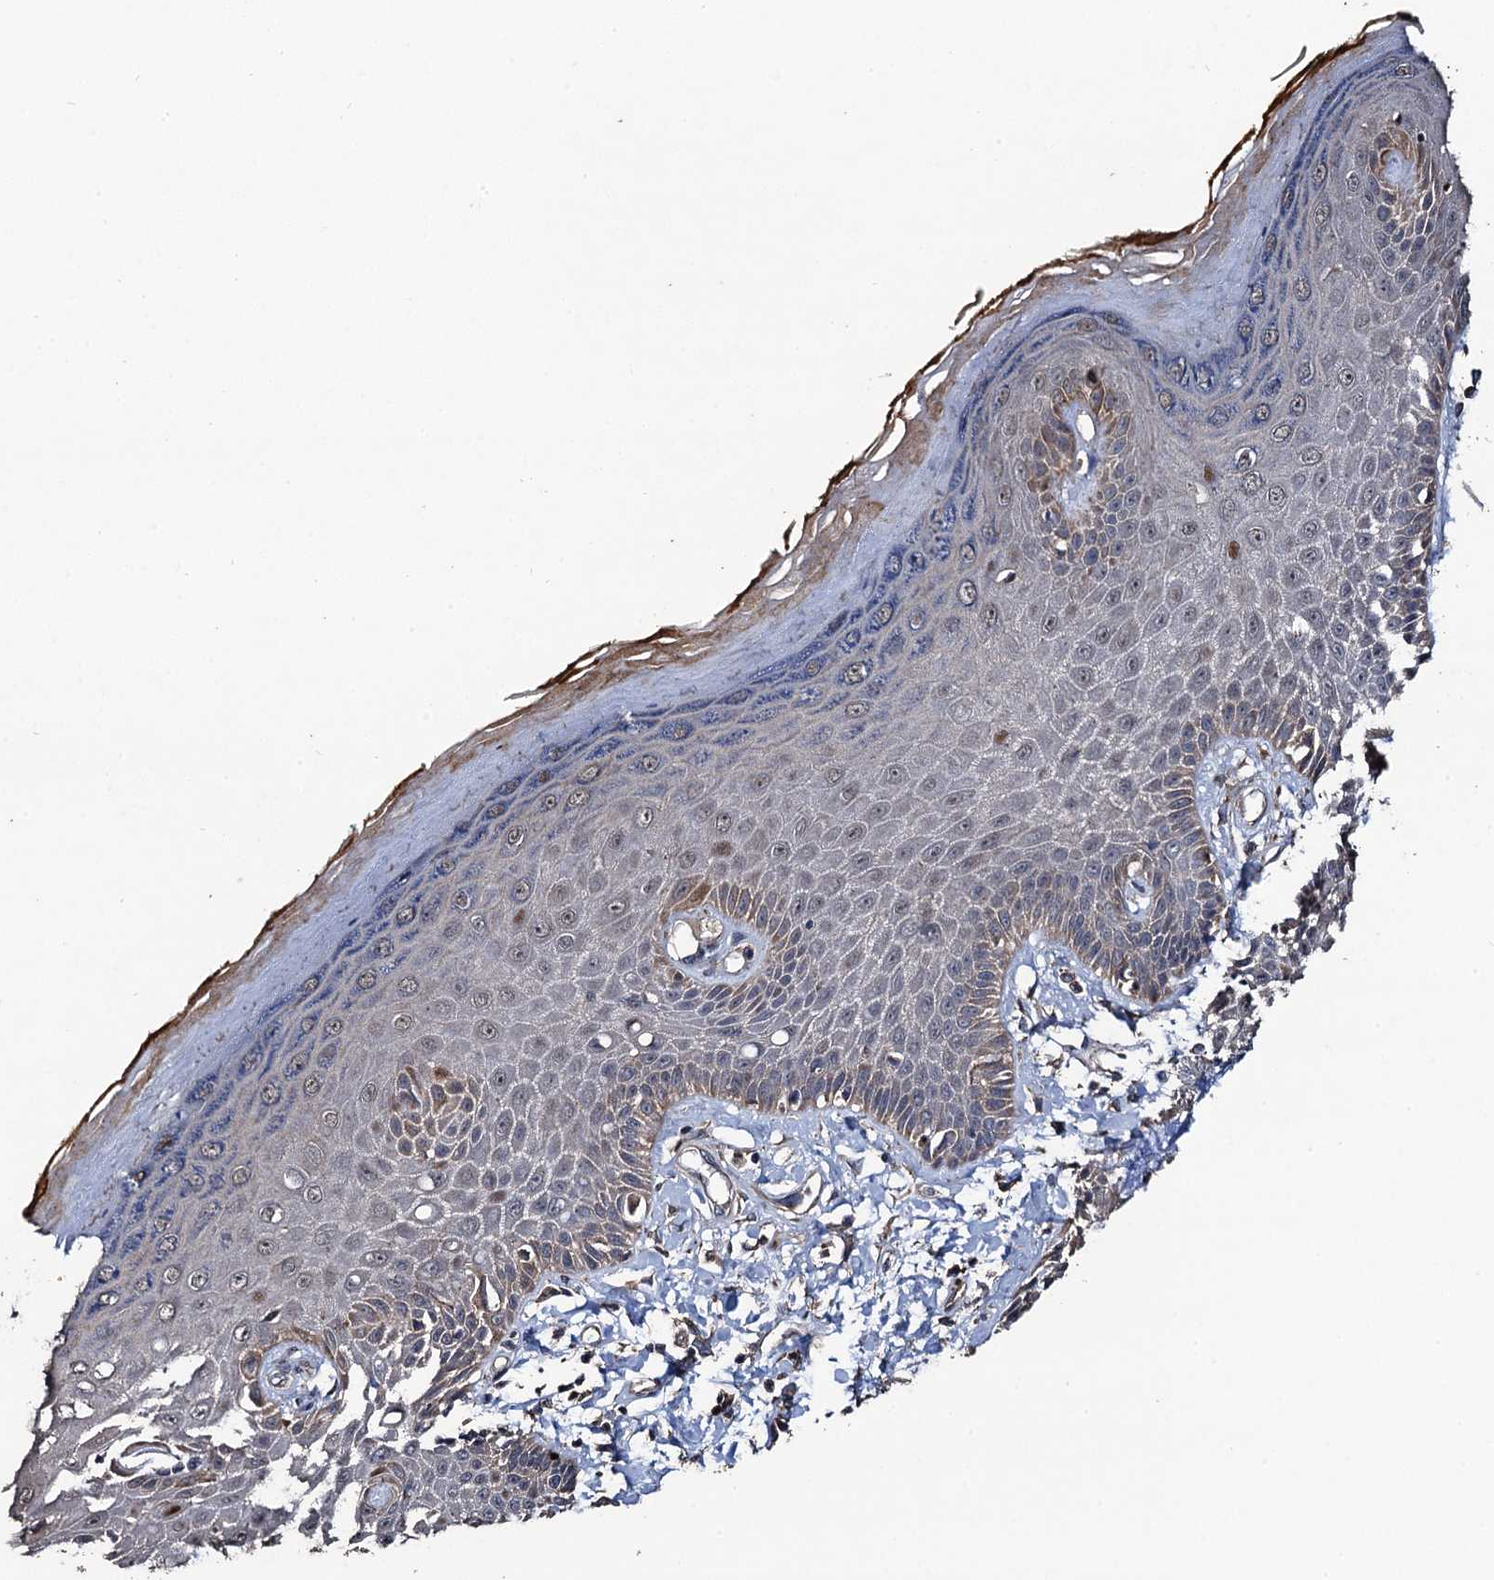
{"staining": {"intensity": "moderate", "quantity": "25%-75%", "location": "cytoplasmic/membranous"}, "tissue": "skin", "cell_type": "Epidermal cells", "image_type": "normal", "snomed": [{"axis": "morphology", "description": "Normal tissue, NOS"}, {"axis": "topography", "description": "Anal"}], "caption": "Immunohistochemical staining of unremarkable human skin exhibits medium levels of moderate cytoplasmic/membranous expression in about 25%-75% of epidermal cells. Nuclei are stained in blue.", "gene": "TMEM39B", "patient": {"sex": "male", "age": 78}}